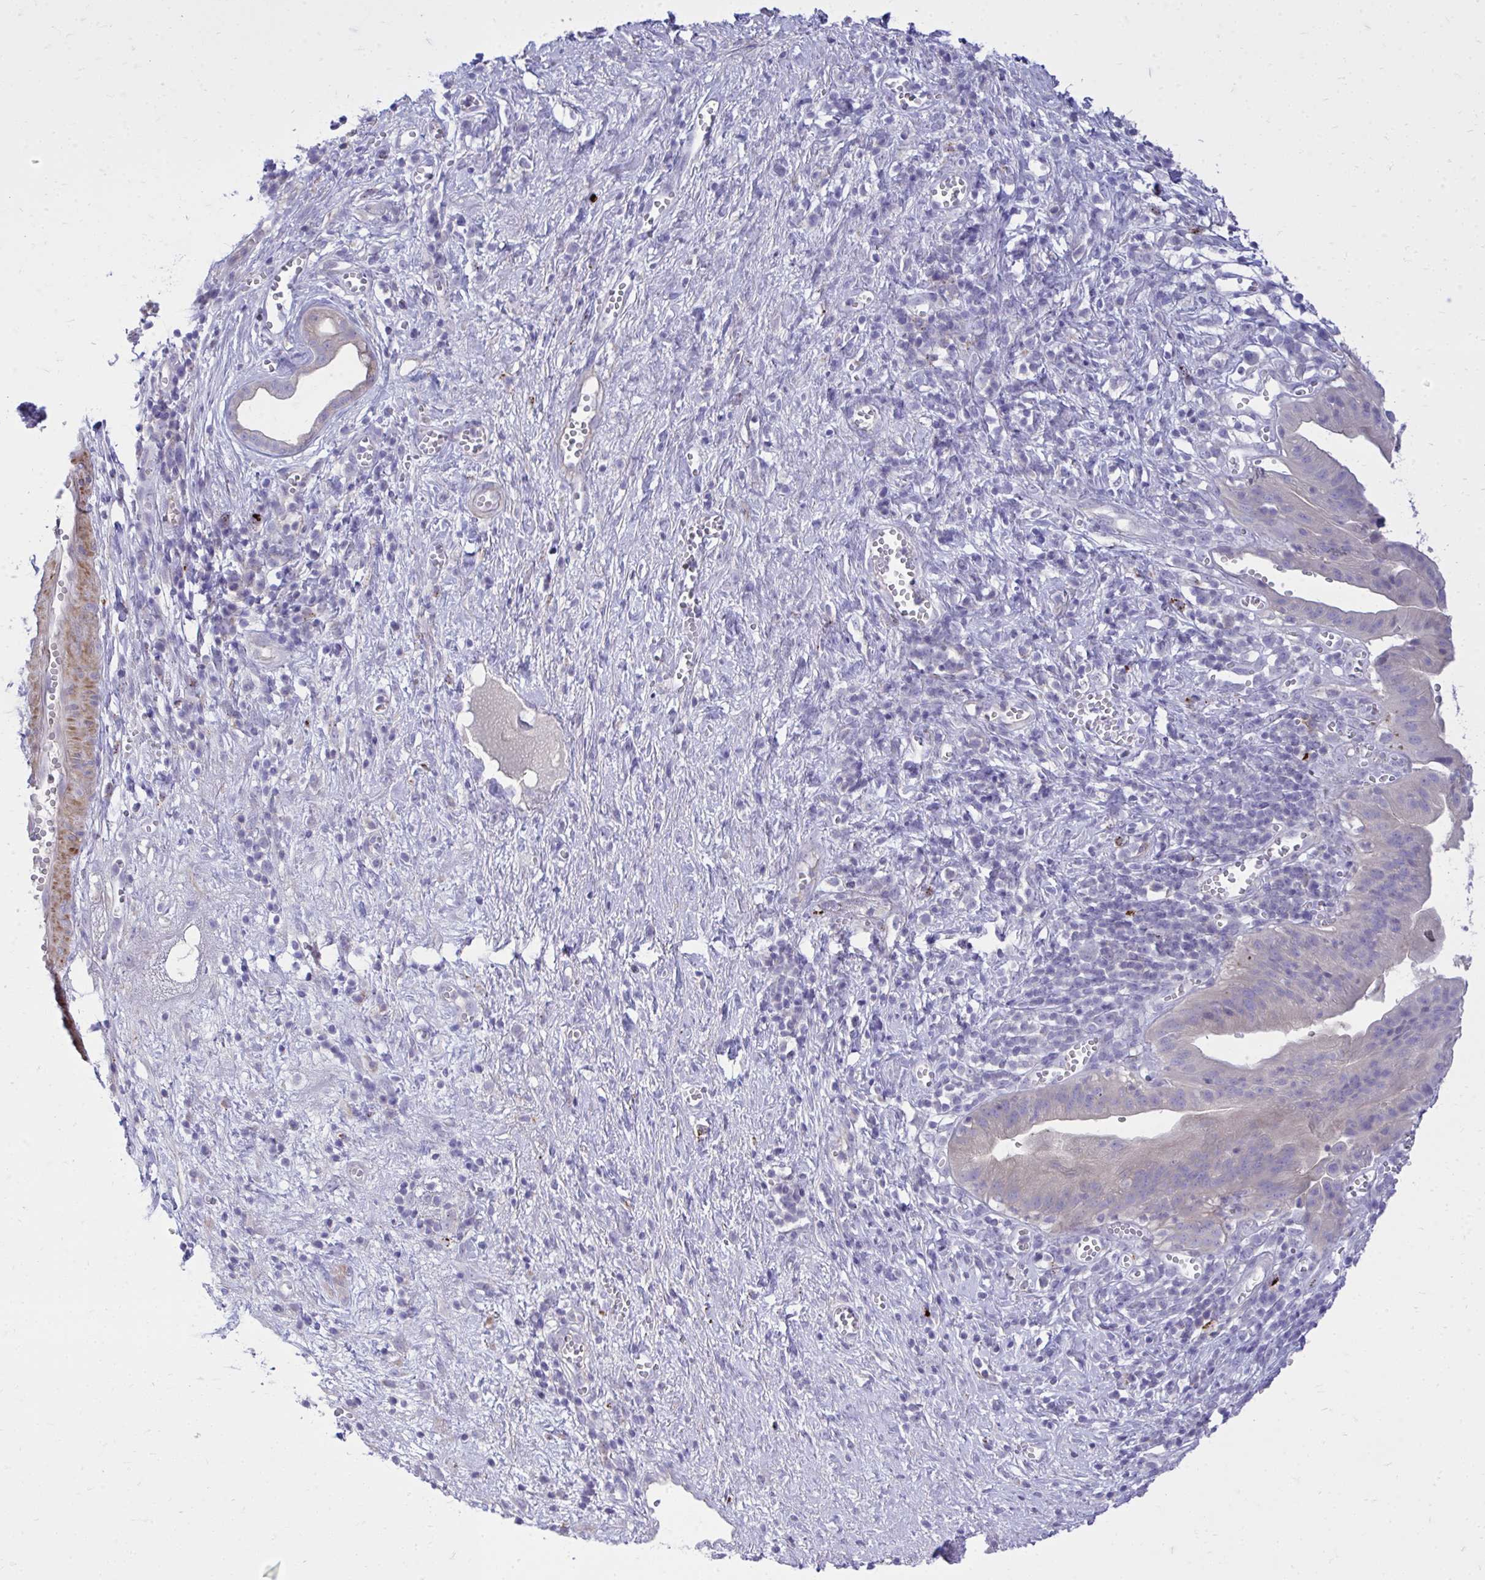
{"staining": {"intensity": "negative", "quantity": "none", "location": "none"}, "tissue": "pancreatic cancer", "cell_type": "Tumor cells", "image_type": "cancer", "snomed": [{"axis": "morphology", "description": "Adenocarcinoma, NOS"}, {"axis": "topography", "description": "Pancreas"}], "caption": "An immunohistochemistry (IHC) histopathology image of adenocarcinoma (pancreatic) is shown. There is no staining in tumor cells of adenocarcinoma (pancreatic).", "gene": "TP53I11", "patient": {"sex": "female", "age": 73}}